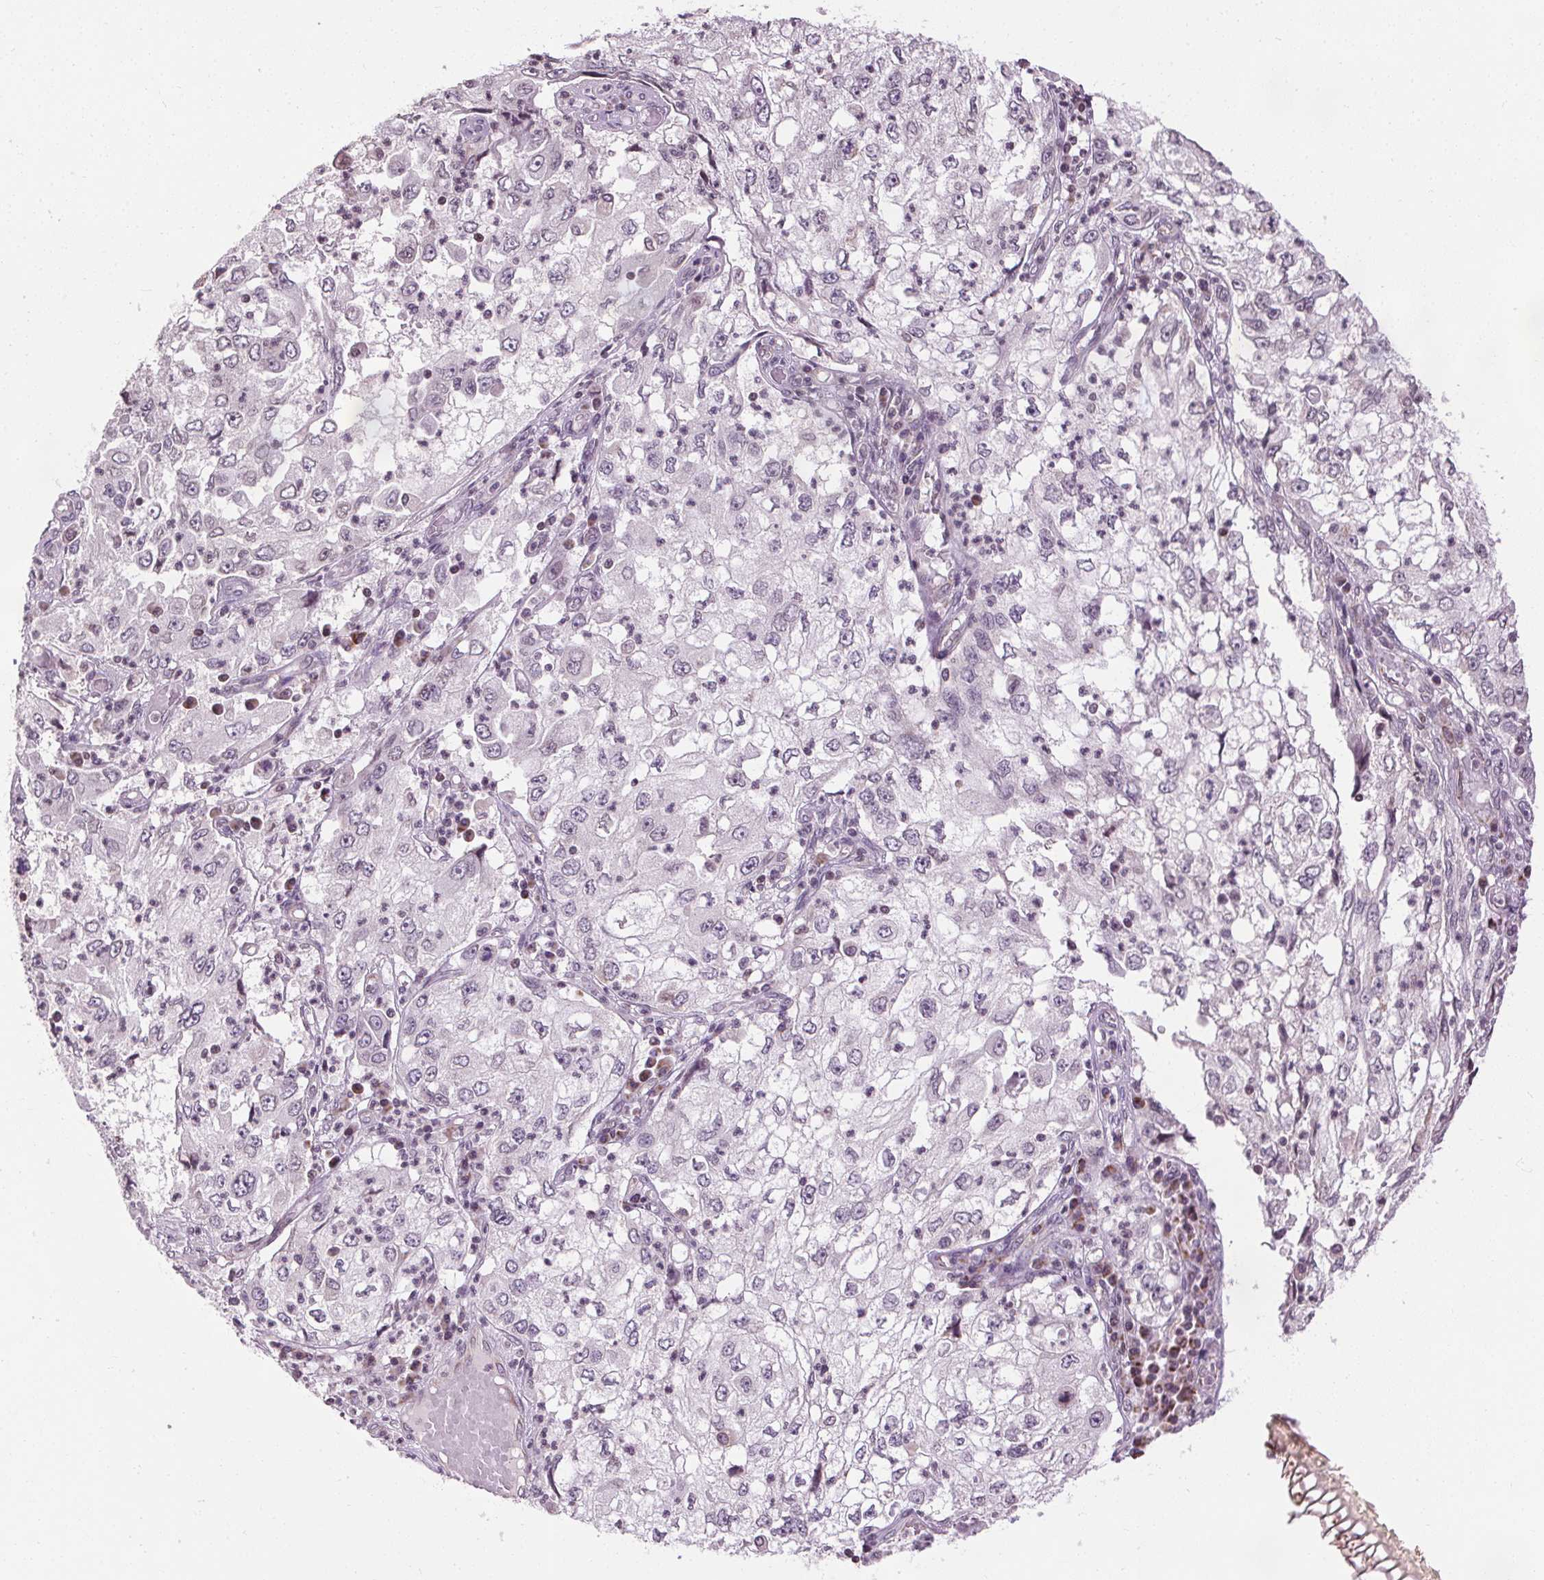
{"staining": {"intensity": "negative", "quantity": "none", "location": "none"}, "tissue": "cervical cancer", "cell_type": "Tumor cells", "image_type": "cancer", "snomed": [{"axis": "morphology", "description": "Squamous cell carcinoma, NOS"}, {"axis": "topography", "description": "Cervix"}], "caption": "This is a histopathology image of IHC staining of cervical cancer (squamous cell carcinoma), which shows no staining in tumor cells.", "gene": "LFNG", "patient": {"sex": "female", "age": 36}}